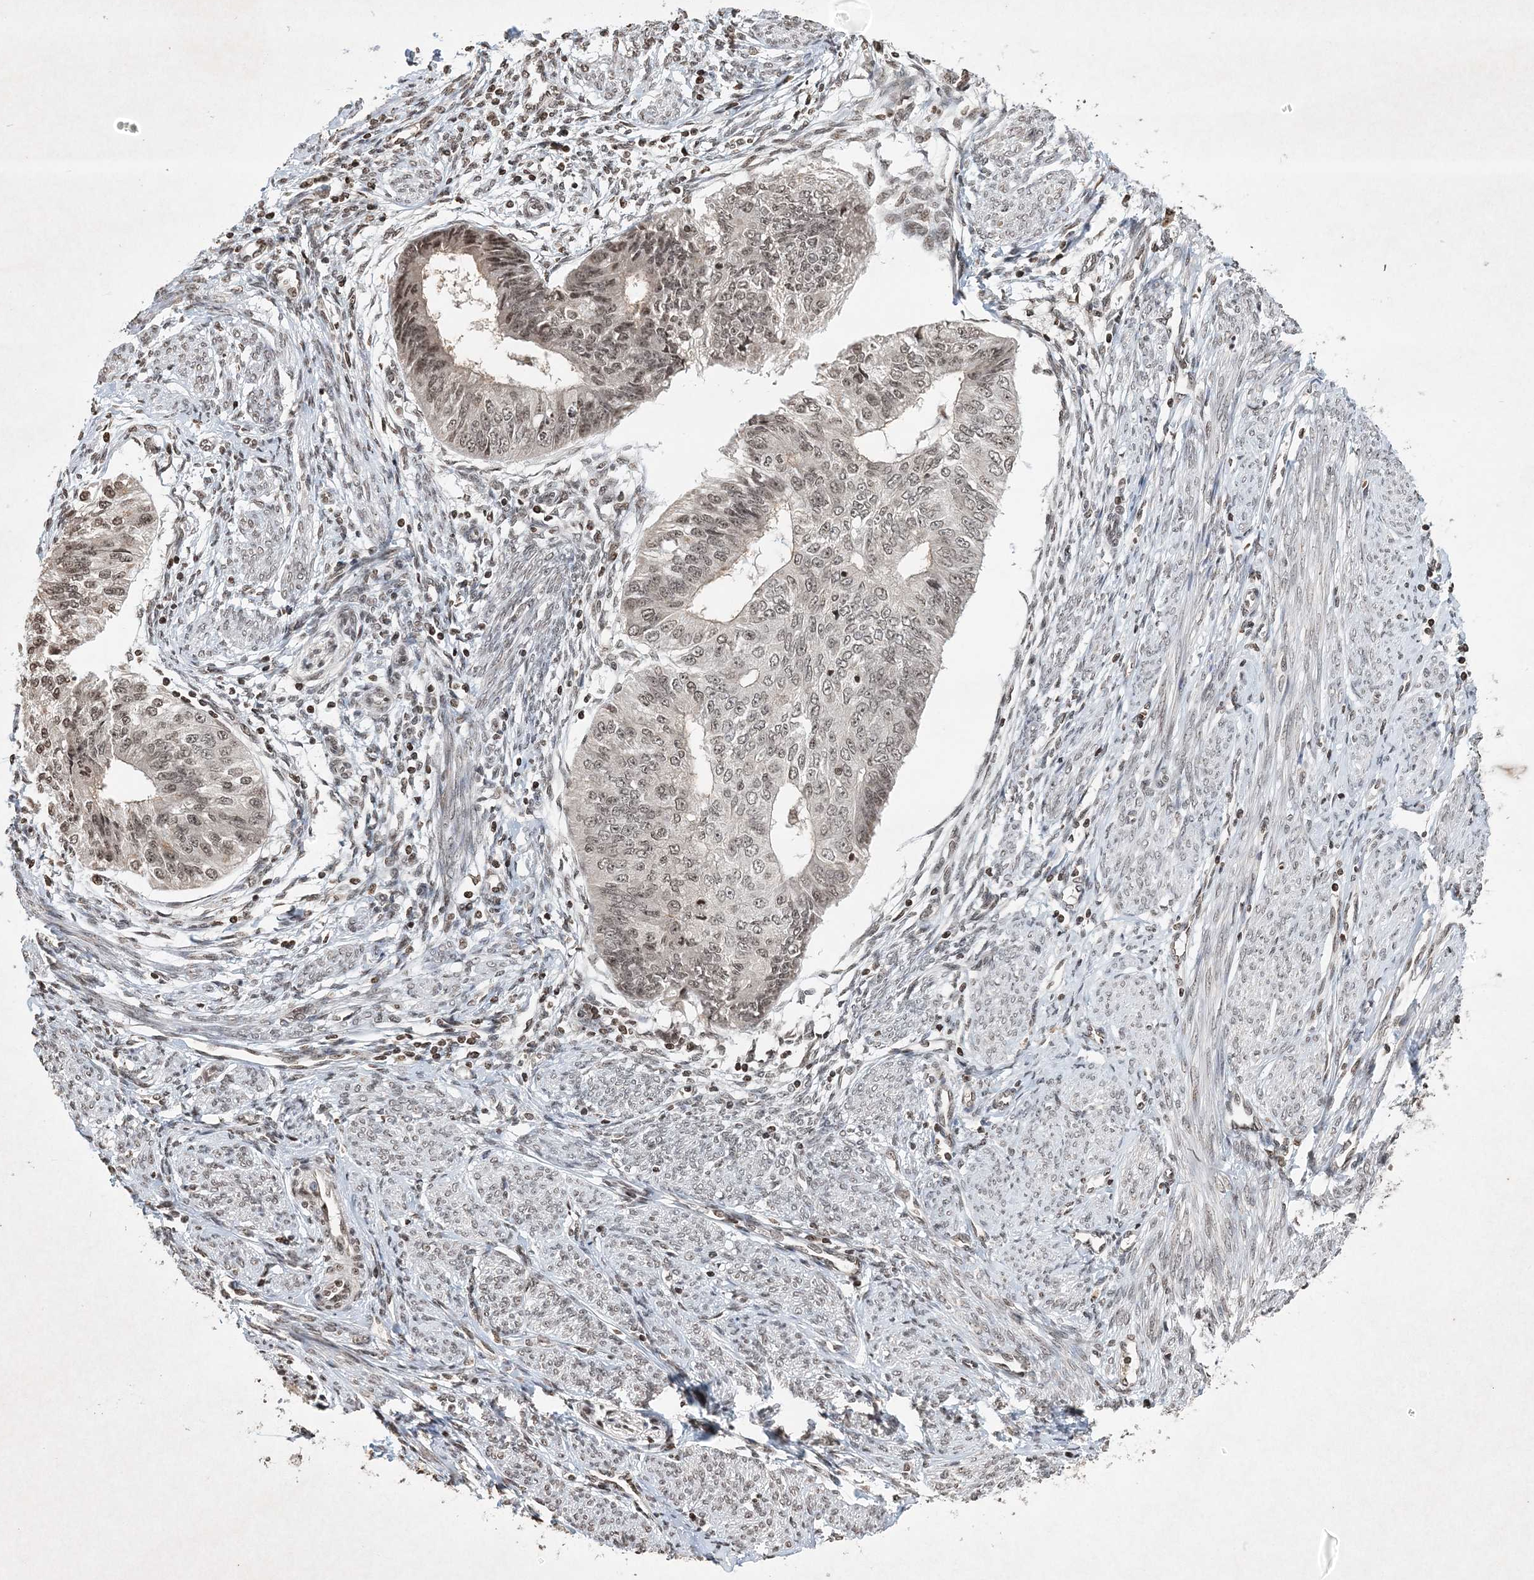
{"staining": {"intensity": "weak", "quantity": ">75%", "location": "nuclear"}, "tissue": "endometrial cancer", "cell_type": "Tumor cells", "image_type": "cancer", "snomed": [{"axis": "morphology", "description": "Adenocarcinoma, NOS"}, {"axis": "topography", "description": "Endometrium"}], "caption": "Endometrial cancer stained with a brown dye reveals weak nuclear positive expression in approximately >75% of tumor cells.", "gene": "NEDD9", "patient": {"sex": "female", "age": 32}}